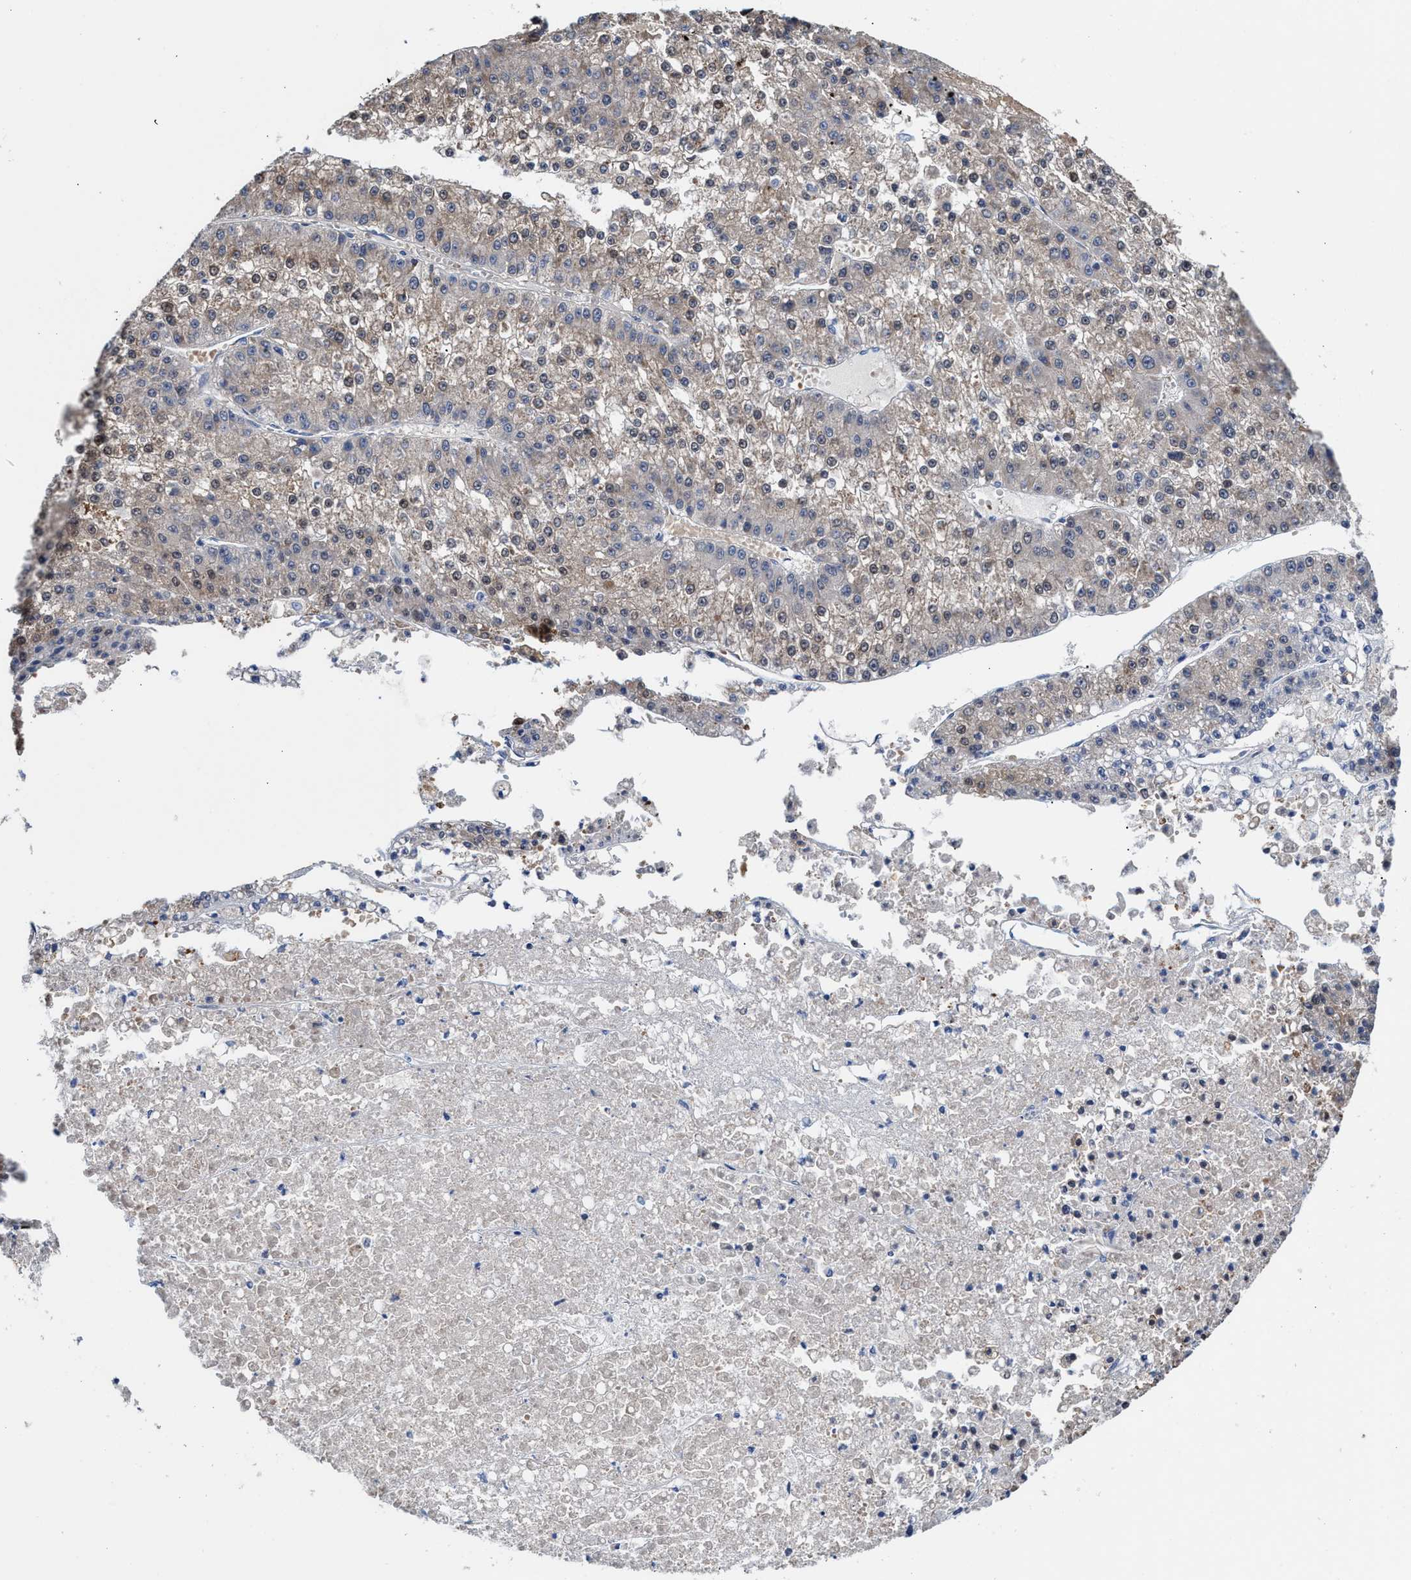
{"staining": {"intensity": "weak", "quantity": ">75%", "location": "cytoplasmic/membranous,nuclear"}, "tissue": "liver cancer", "cell_type": "Tumor cells", "image_type": "cancer", "snomed": [{"axis": "morphology", "description": "Carcinoma, Hepatocellular, NOS"}, {"axis": "topography", "description": "Liver"}], "caption": "Protein expression analysis of liver cancer (hepatocellular carcinoma) shows weak cytoplasmic/membranous and nuclear expression in about >75% of tumor cells.", "gene": "MECR", "patient": {"sex": "female", "age": 73}}